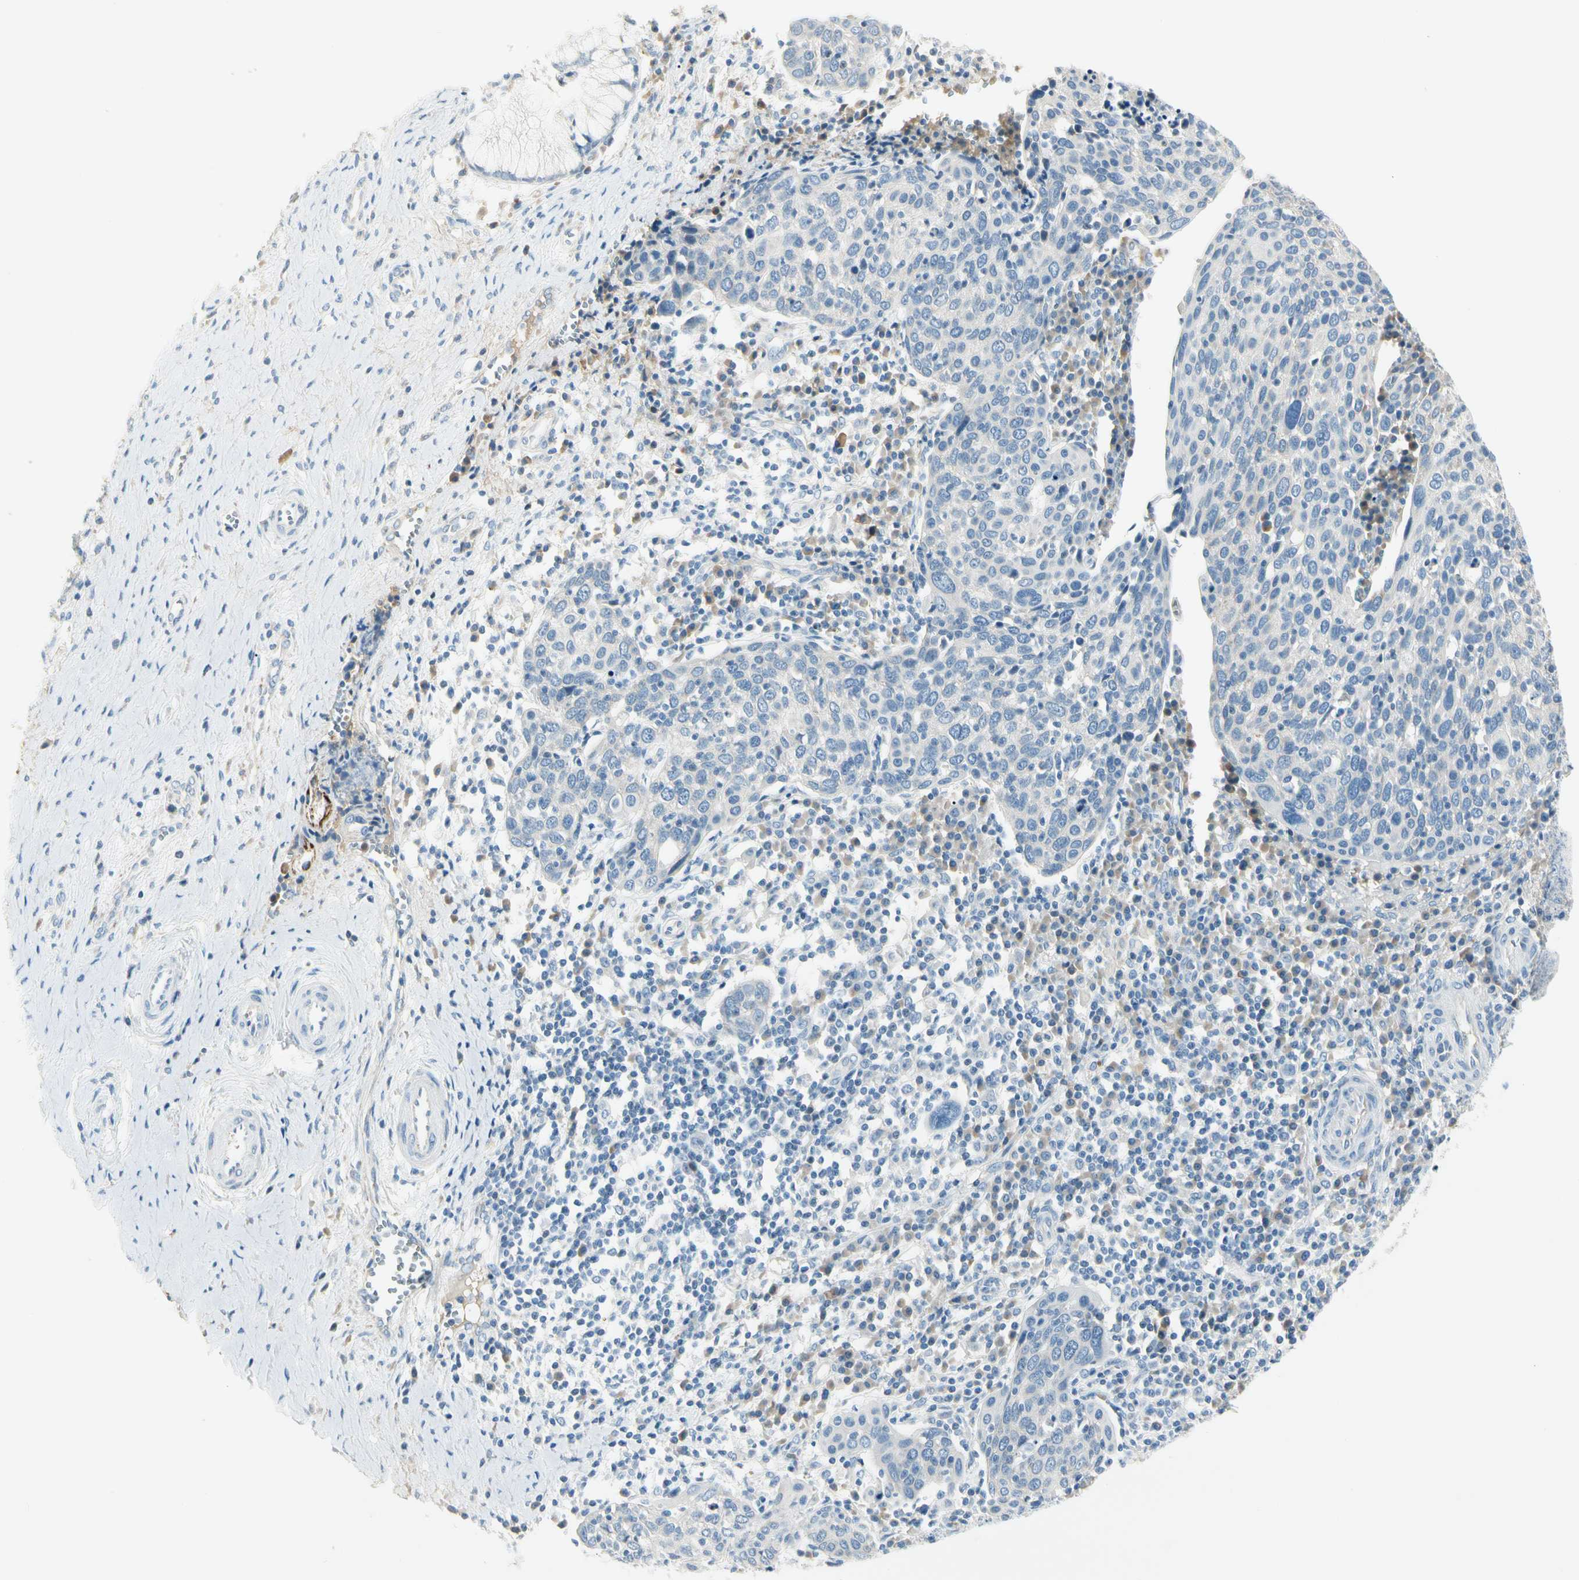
{"staining": {"intensity": "negative", "quantity": "none", "location": "none"}, "tissue": "cervical cancer", "cell_type": "Tumor cells", "image_type": "cancer", "snomed": [{"axis": "morphology", "description": "Squamous cell carcinoma, NOS"}, {"axis": "topography", "description": "Cervix"}], "caption": "This is an IHC photomicrograph of human cervical squamous cell carcinoma. There is no positivity in tumor cells.", "gene": "SLC6A15", "patient": {"sex": "female", "age": 40}}